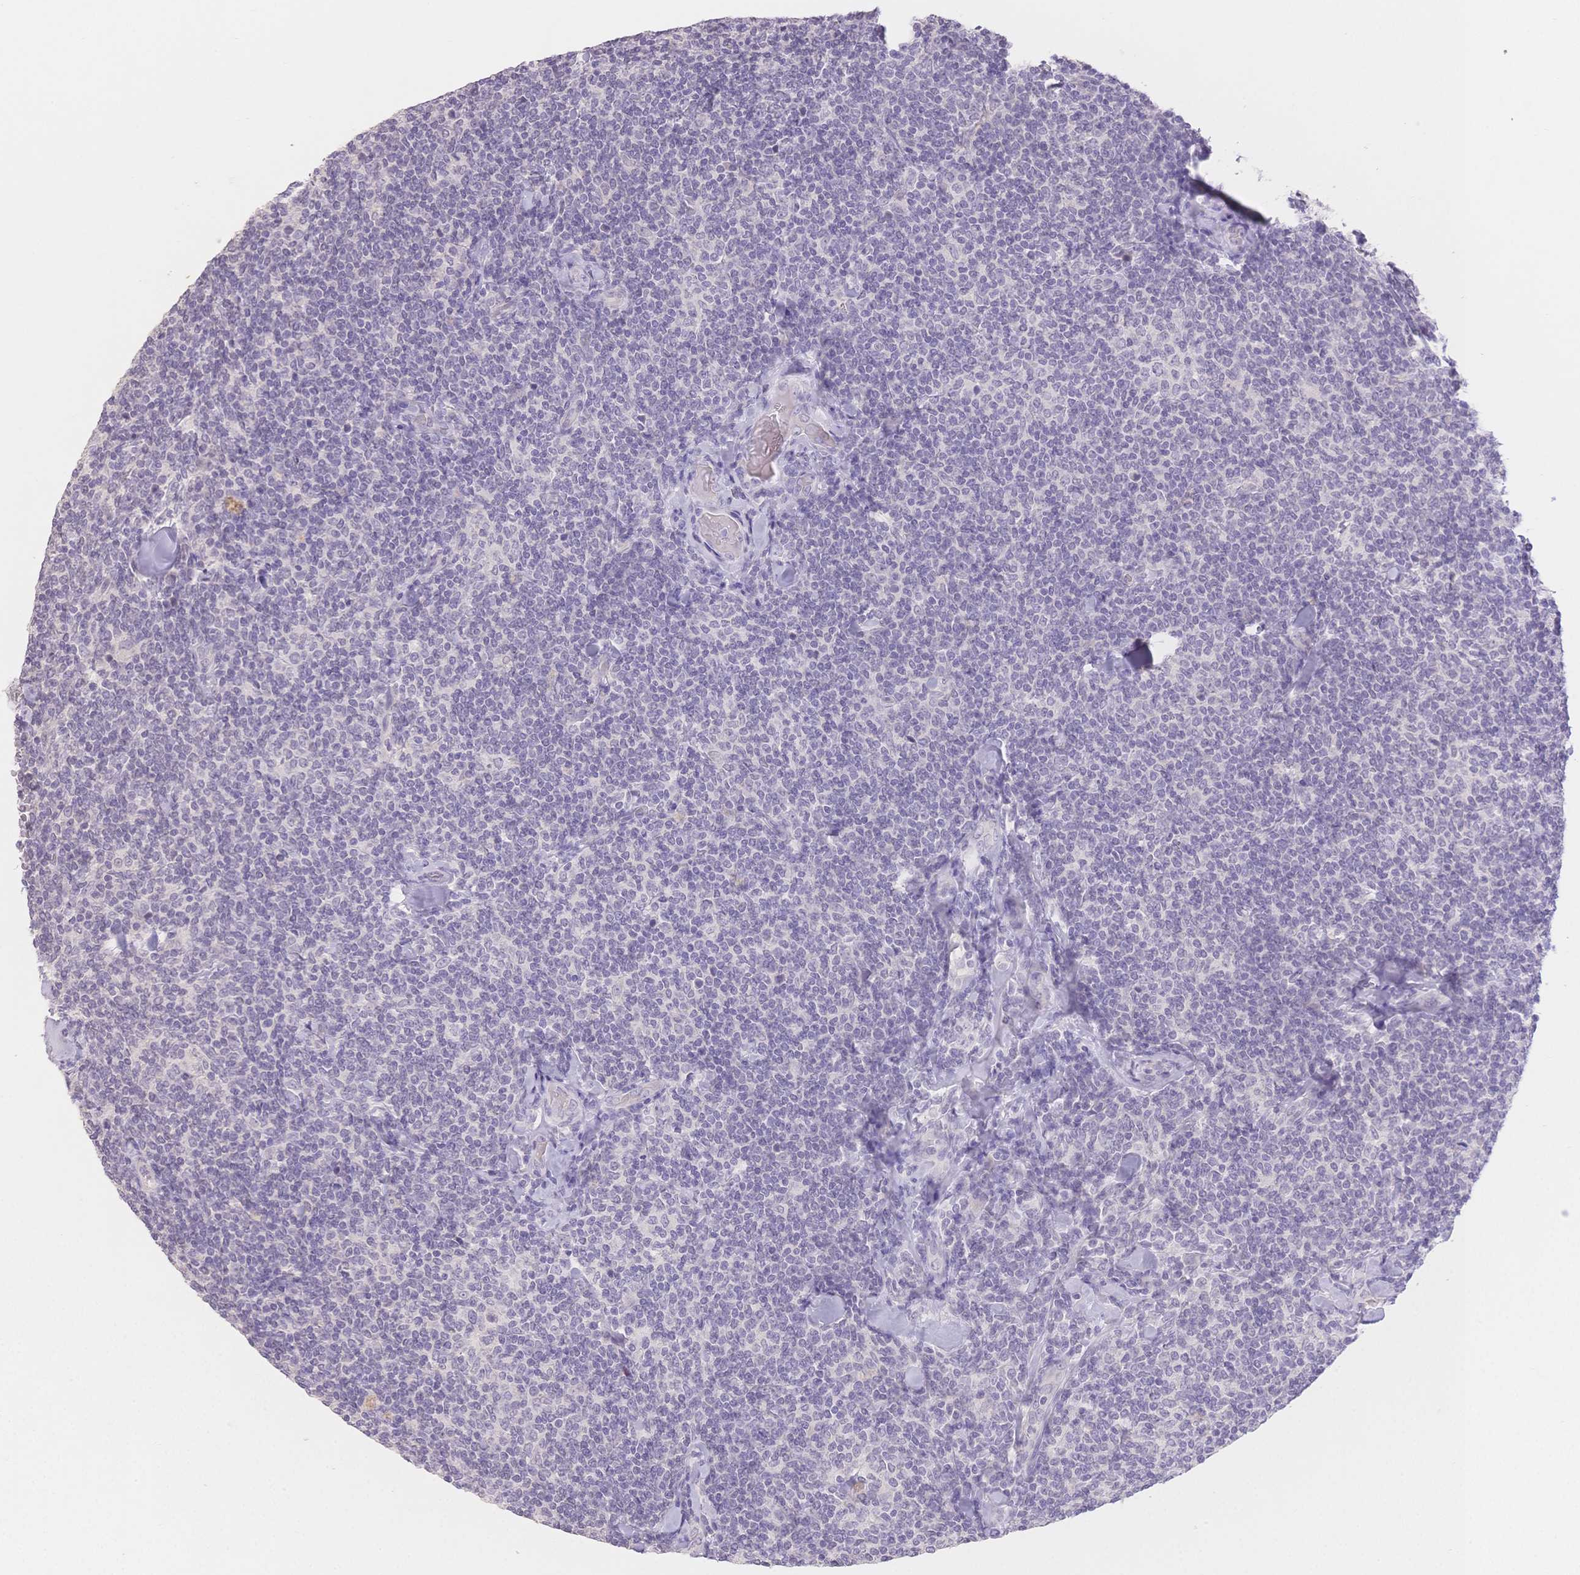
{"staining": {"intensity": "negative", "quantity": "none", "location": "none"}, "tissue": "lymphoma", "cell_type": "Tumor cells", "image_type": "cancer", "snomed": [{"axis": "morphology", "description": "Malignant lymphoma, non-Hodgkin's type, Low grade"}, {"axis": "topography", "description": "Lymph node"}], "caption": "Low-grade malignant lymphoma, non-Hodgkin's type stained for a protein using immunohistochemistry exhibits no positivity tumor cells.", "gene": "SUV39H2", "patient": {"sex": "female", "age": 56}}